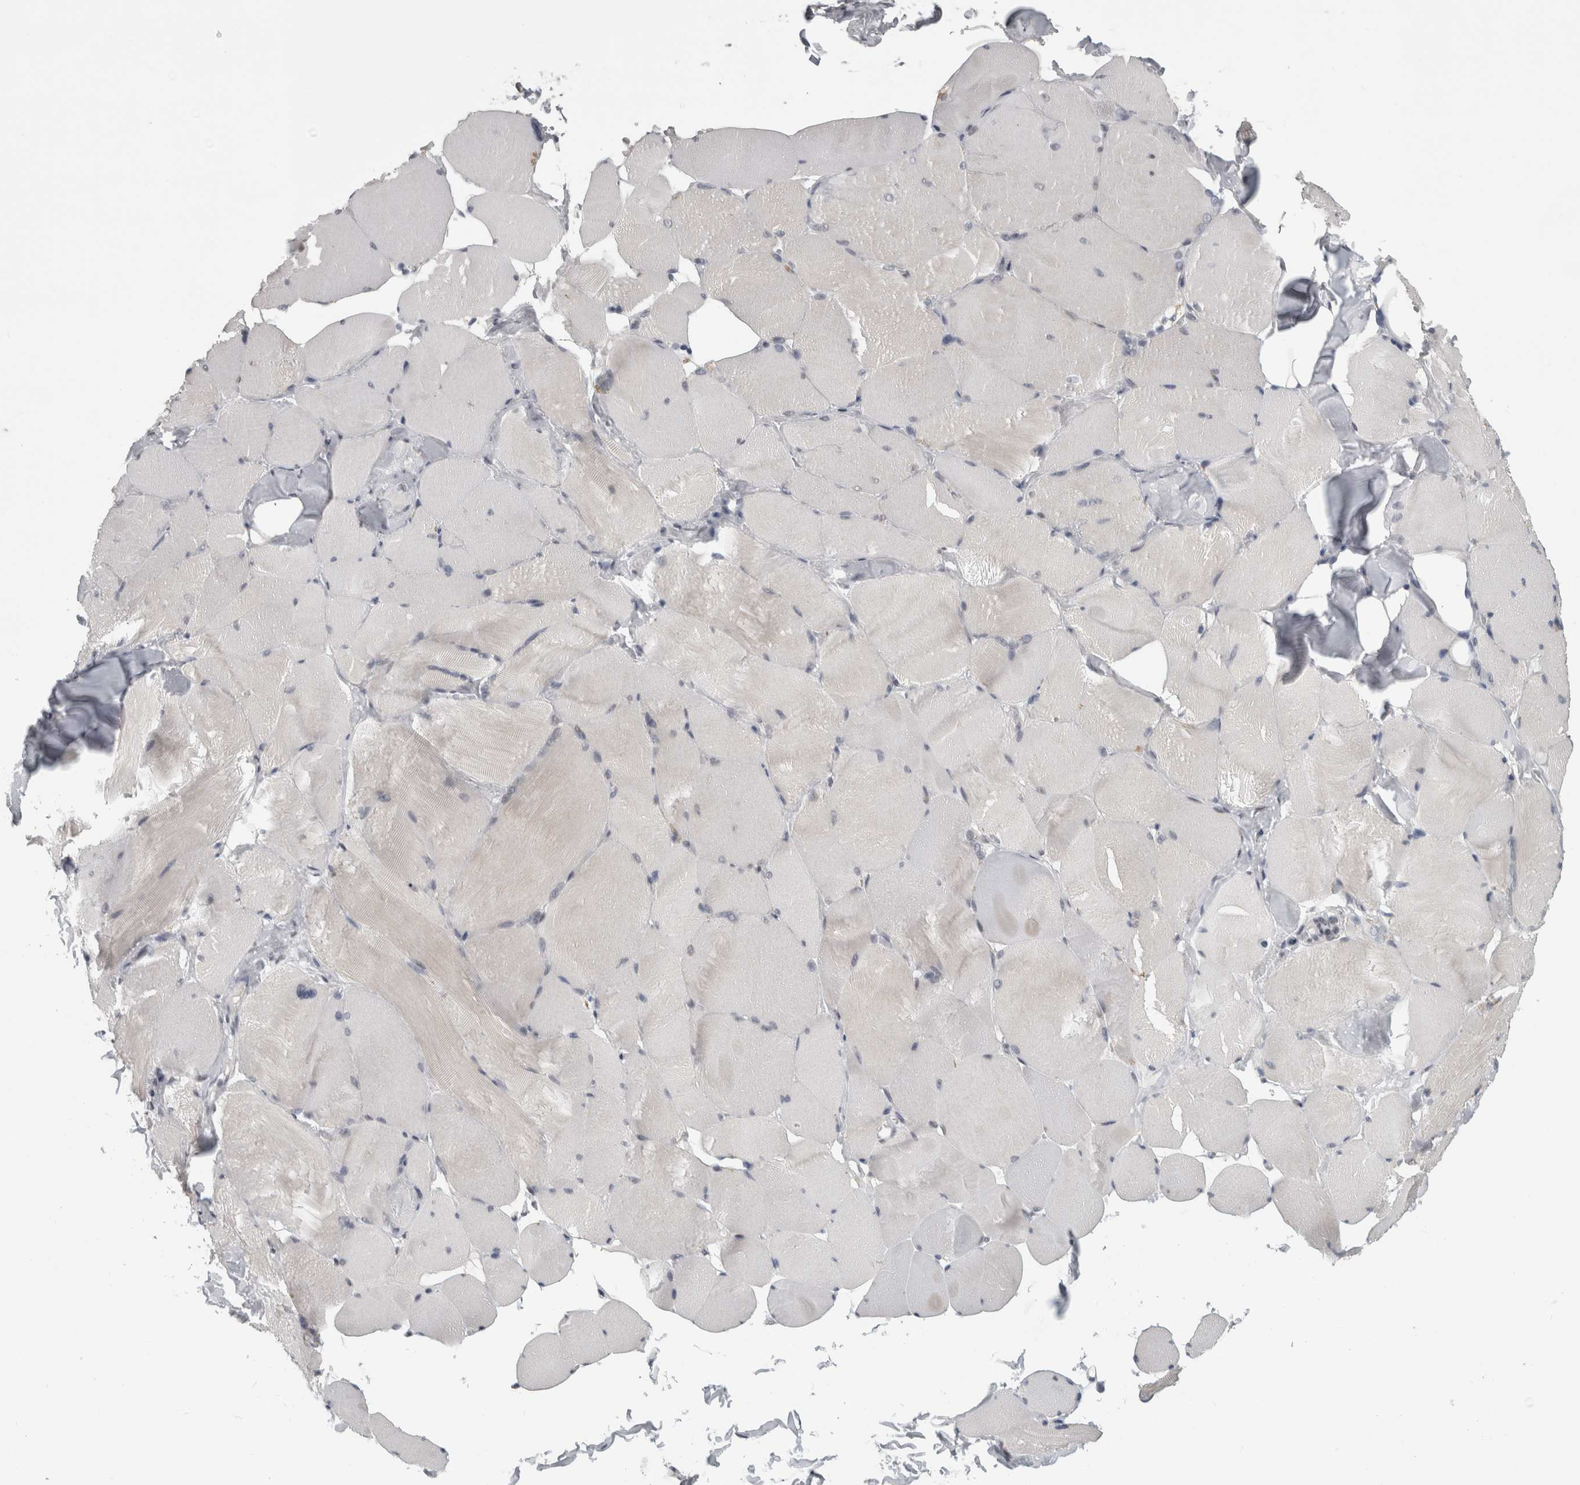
{"staining": {"intensity": "negative", "quantity": "none", "location": "none"}, "tissue": "skeletal muscle", "cell_type": "Myocytes", "image_type": "normal", "snomed": [{"axis": "morphology", "description": "Normal tissue, NOS"}, {"axis": "topography", "description": "Skin"}, {"axis": "topography", "description": "Skeletal muscle"}], "caption": "Immunohistochemistry image of unremarkable skeletal muscle stained for a protein (brown), which shows no staining in myocytes.", "gene": "ARID4B", "patient": {"sex": "male", "age": 83}}